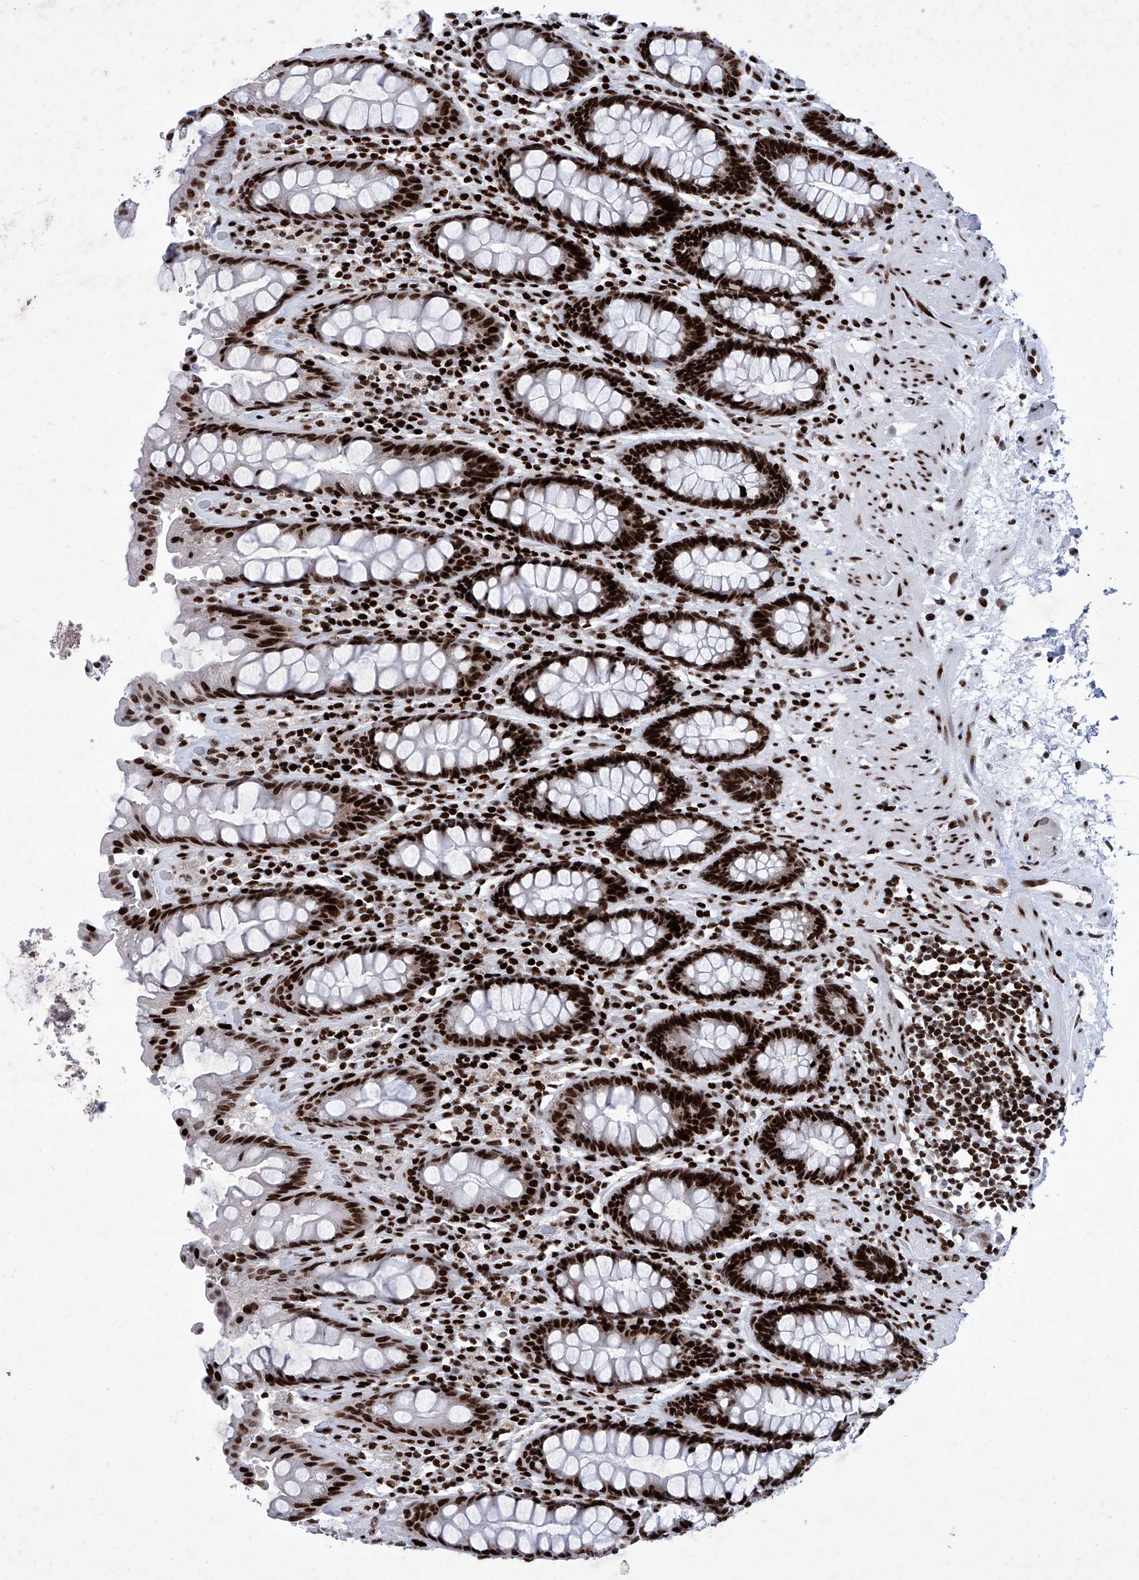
{"staining": {"intensity": "strong", "quantity": ">75%", "location": "nuclear"}, "tissue": "rectum", "cell_type": "Glandular cells", "image_type": "normal", "snomed": [{"axis": "morphology", "description": "Normal tissue, NOS"}, {"axis": "topography", "description": "Rectum"}], "caption": "Immunohistochemistry (IHC) photomicrograph of unremarkable human rectum stained for a protein (brown), which exhibits high levels of strong nuclear staining in approximately >75% of glandular cells.", "gene": "HEY2", "patient": {"sex": "male", "age": 64}}